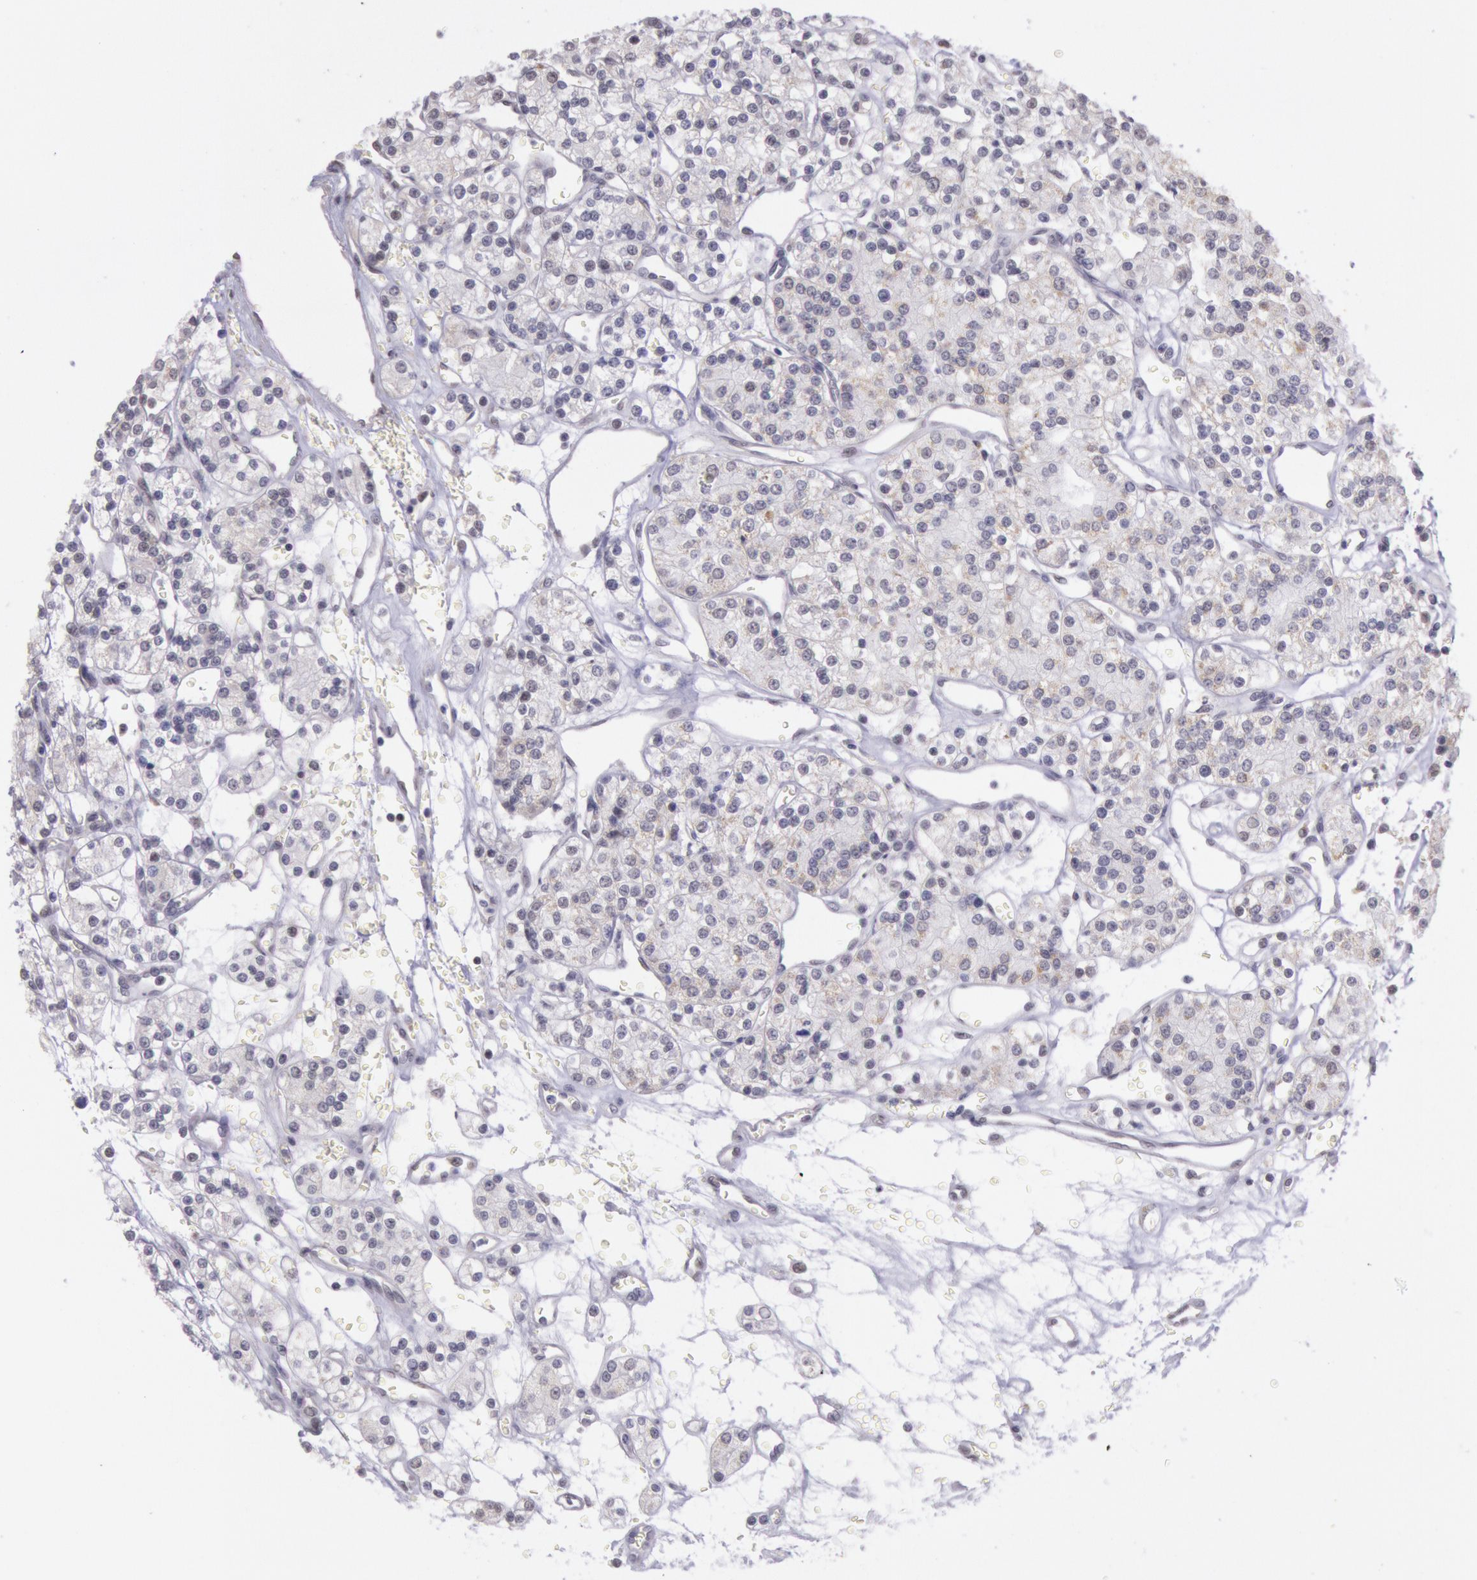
{"staining": {"intensity": "weak", "quantity": "25%-75%", "location": "cytoplasmic/membranous"}, "tissue": "renal cancer", "cell_type": "Tumor cells", "image_type": "cancer", "snomed": [{"axis": "morphology", "description": "Adenocarcinoma, NOS"}, {"axis": "topography", "description": "Kidney"}], "caption": "Protein analysis of renal adenocarcinoma tissue reveals weak cytoplasmic/membranous positivity in about 25%-75% of tumor cells. Using DAB (3,3'-diaminobenzidine) (brown) and hematoxylin (blue) stains, captured at high magnification using brightfield microscopy.", "gene": "FRMD6", "patient": {"sex": "female", "age": 62}}